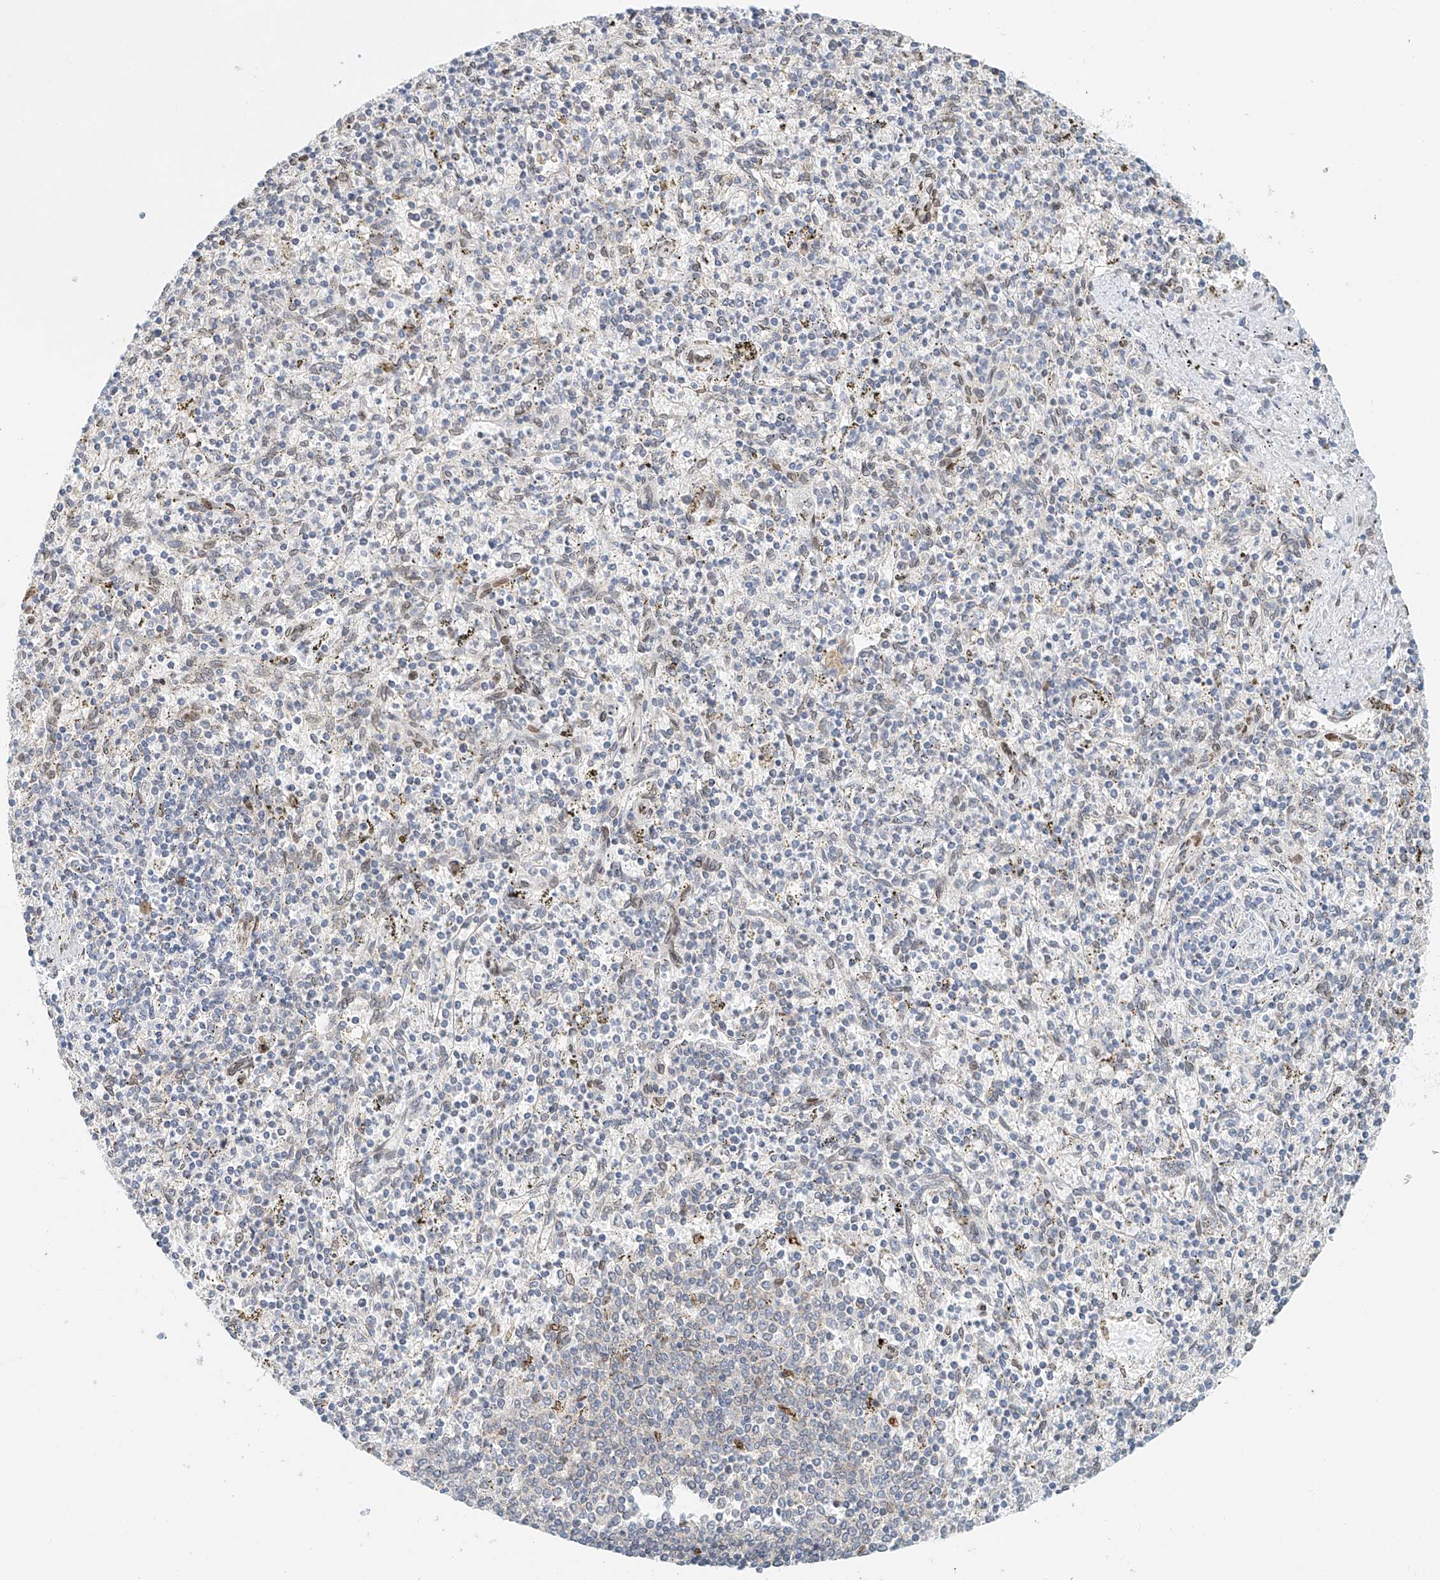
{"staining": {"intensity": "weak", "quantity": "<25%", "location": "cytoplasmic/membranous"}, "tissue": "spleen", "cell_type": "Cells in red pulp", "image_type": "normal", "snomed": [{"axis": "morphology", "description": "Normal tissue, NOS"}, {"axis": "topography", "description": "Spleen"}], "caption": "Immunohistochemistry (IHC) of benign spleen shows no positivity in cells in red pulp. The staining is performed using DAB brown chromogen with nuclei counter-stained in using hematoxylin.", "gene": "STARD9", "patient": {"sex": "male", "age": 72}}